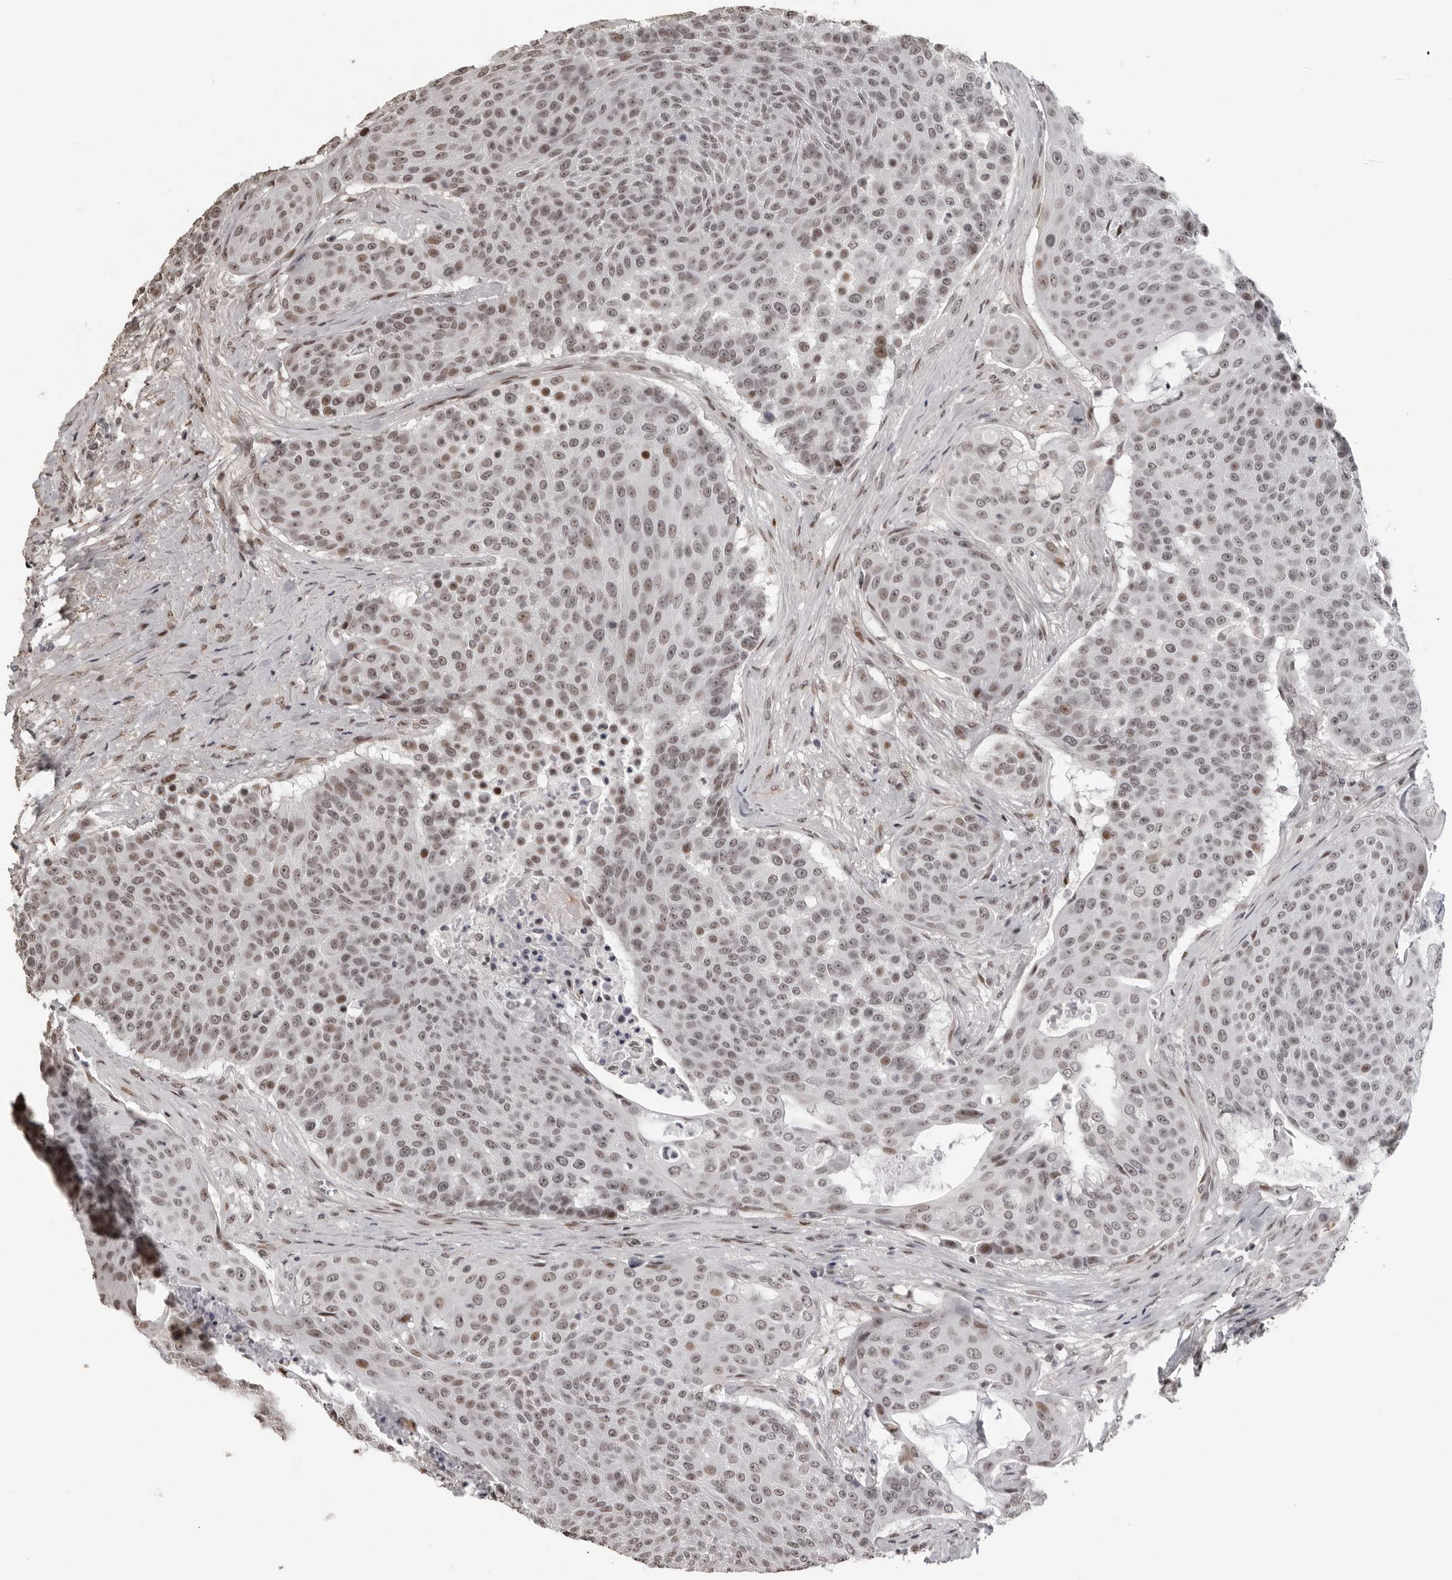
{"staining": {"intensity": "weak", "quantity": "25%-75%", "location": "nuclear"}, "tissue": "urothelial cancer", "cell_type": "Tumor cells", "image_type": "cancer", "snomed": [{"axis": "morphology", "description": "Urothelial carcinoma, High grade"}, {"axis": "topography", "description": "Urinary bladder"}], "caption": "IHC of urothelial cancer exhibits low levels of weak nuclear expression in approximately 25%-75% of tumor cells.", "gene": "ORC1", "patient": {"sex": "female", "age": 63}}